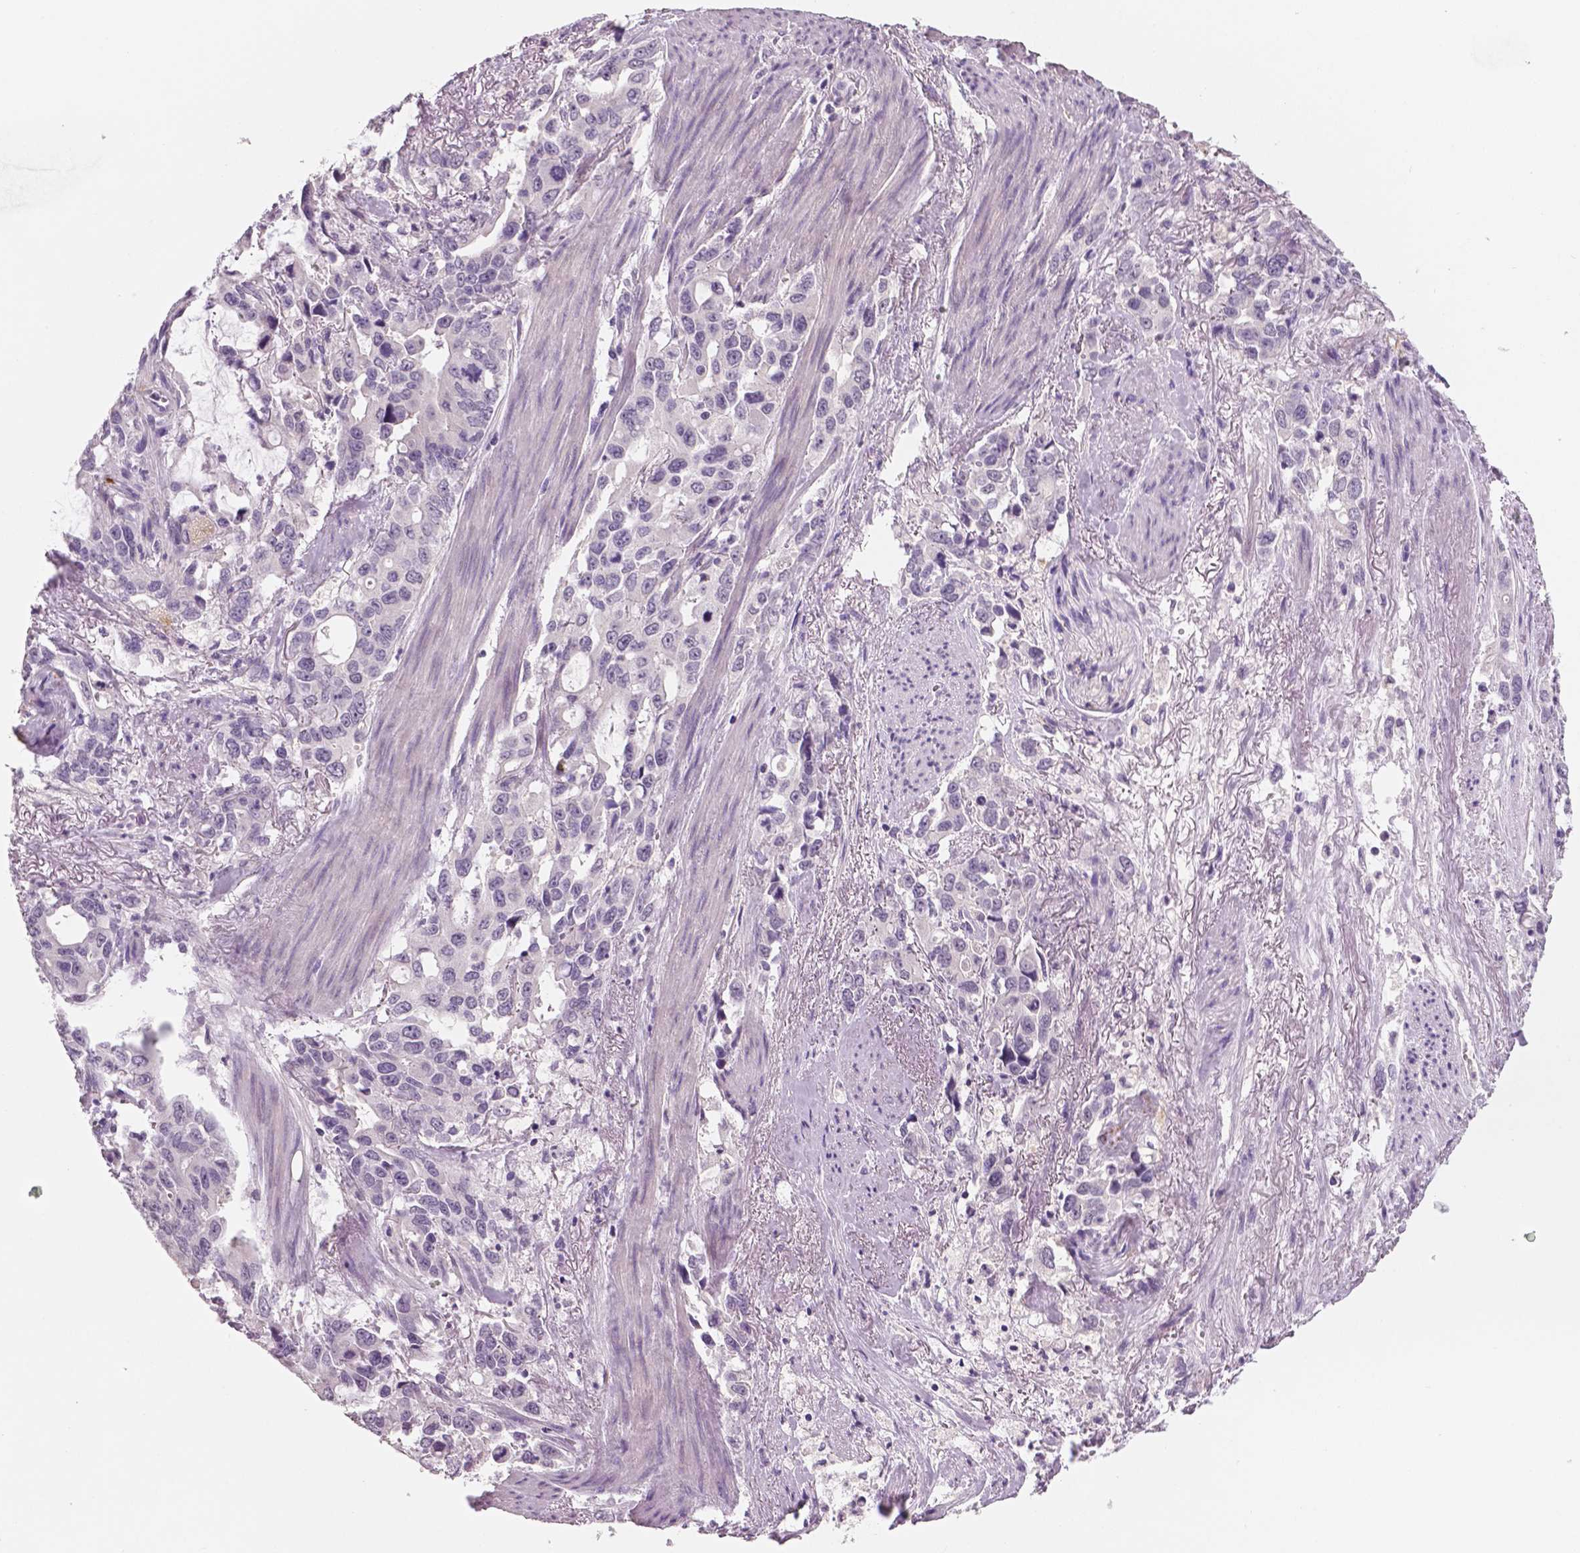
{"staining": {"intensity": "negative", "quantity": "none", "location": "none"}, "tissue": "stomach cancer", "cell_type": "Tumor cells", "image_type": "cancer", "snomed": [{"axis": "morphology", "description": "Adenocarcinoma, NOS"}, {"axis": "topography", "description": "Stomach, upper"}], "caption": "Immunohistochemical staining of human stomach cancer exhibits no significant staining in tumor cells.", "gene": "TSPAN7", "patient": {"sex": "male", "age": 85}}